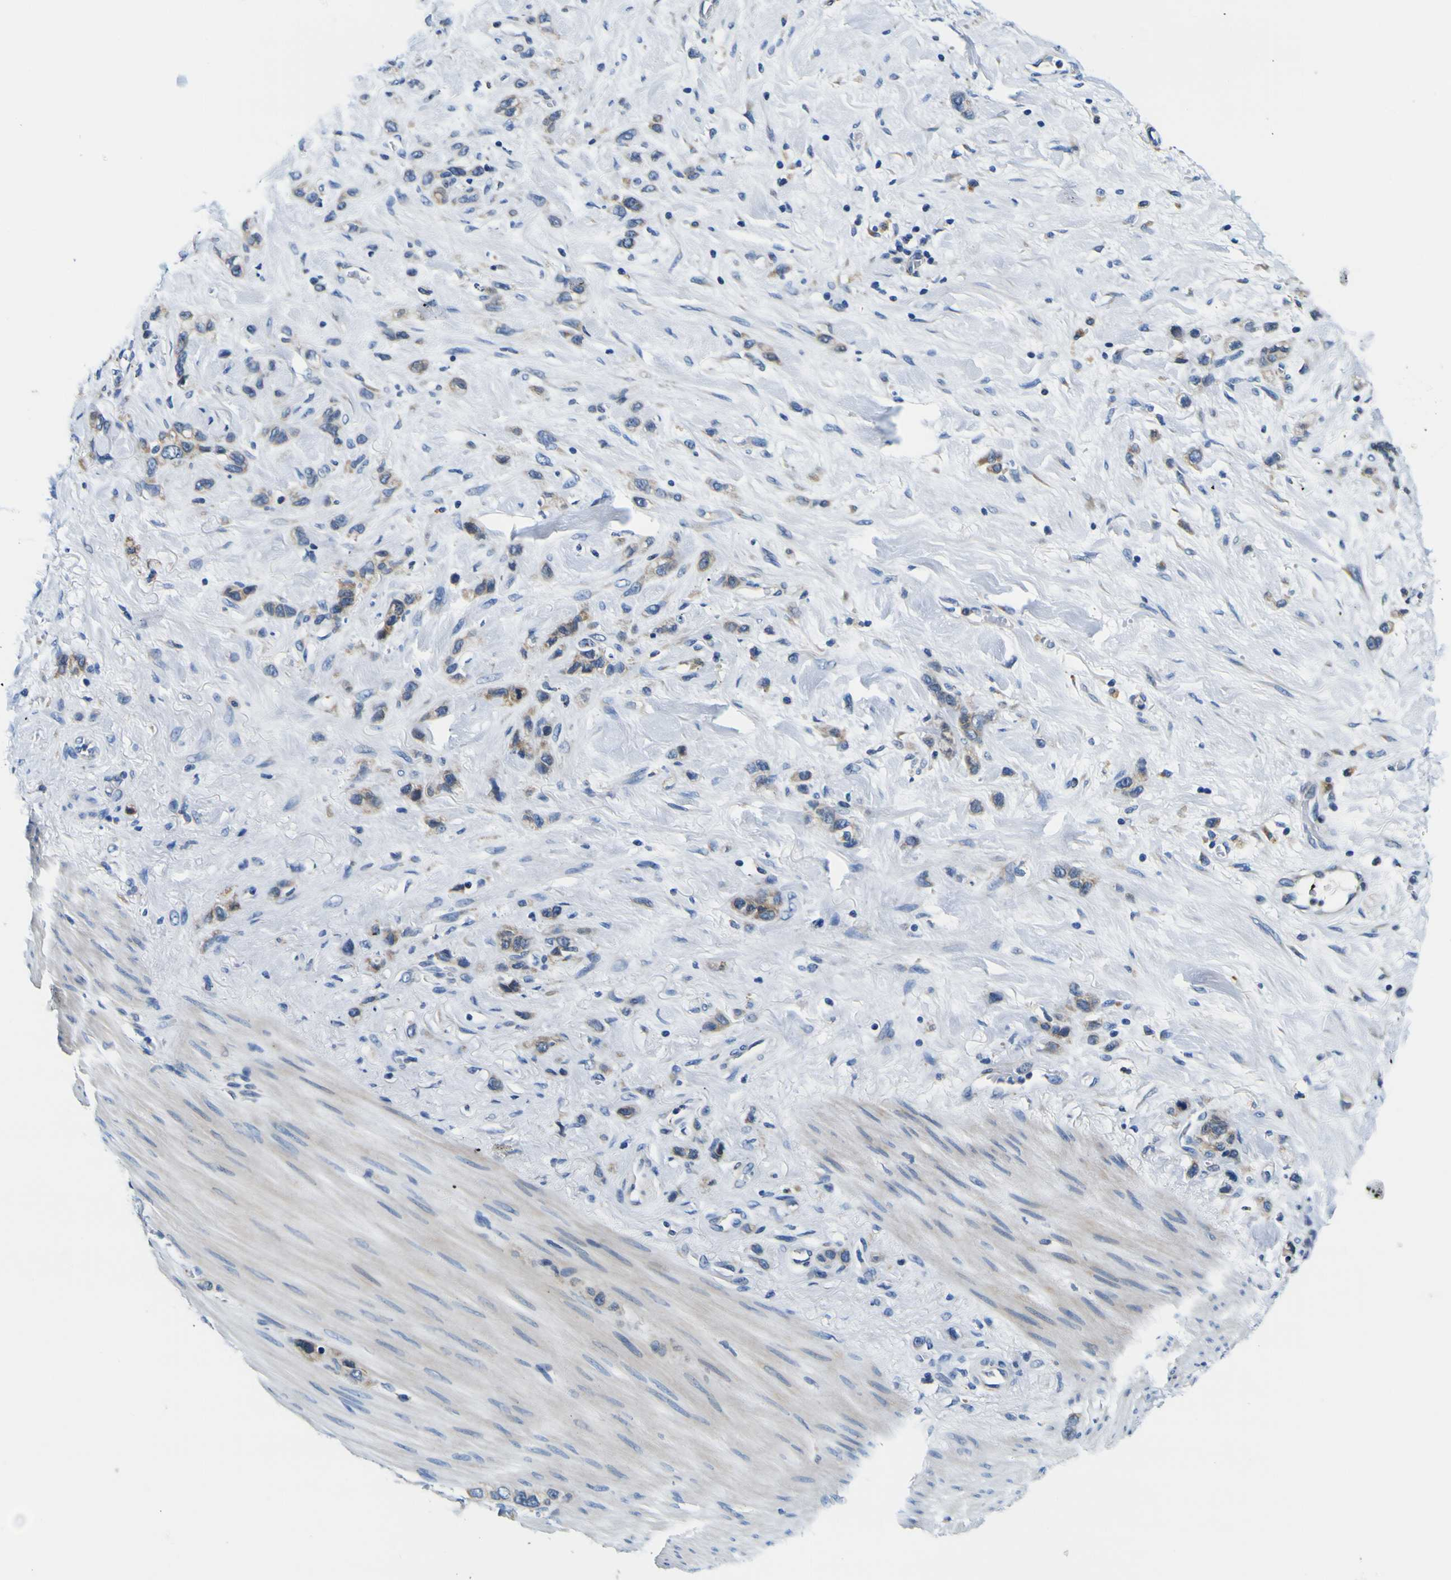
{"staining": {"intensity": "moderate", "quantity": "<25%", "location": "cytoplasmic/membranous"}, "tissue": "stomach cancer", "cell_type": "Tumor cells", "image_type": "cancer", "snomed": [{"axis": "morphology", "description": "Adenocarcinoma, NOS"}, {"axis": "morphology", "description": "Adenocarcinoma, High grade"}, {"axis": "topography", "description": "Stomach, upper"}, {"axis": "topography", "description": "Stomach, lower"}], "caption": "Brown immunohistochemical staining in stomach adenocarcinoma (high-grade) shows moderate cytoplasmic/membranous expression in about <25% of tumor cells. Nuclei are stained in blue.", "gene": "NLRP3", "patient": {"sex": "female", "age": 65}}